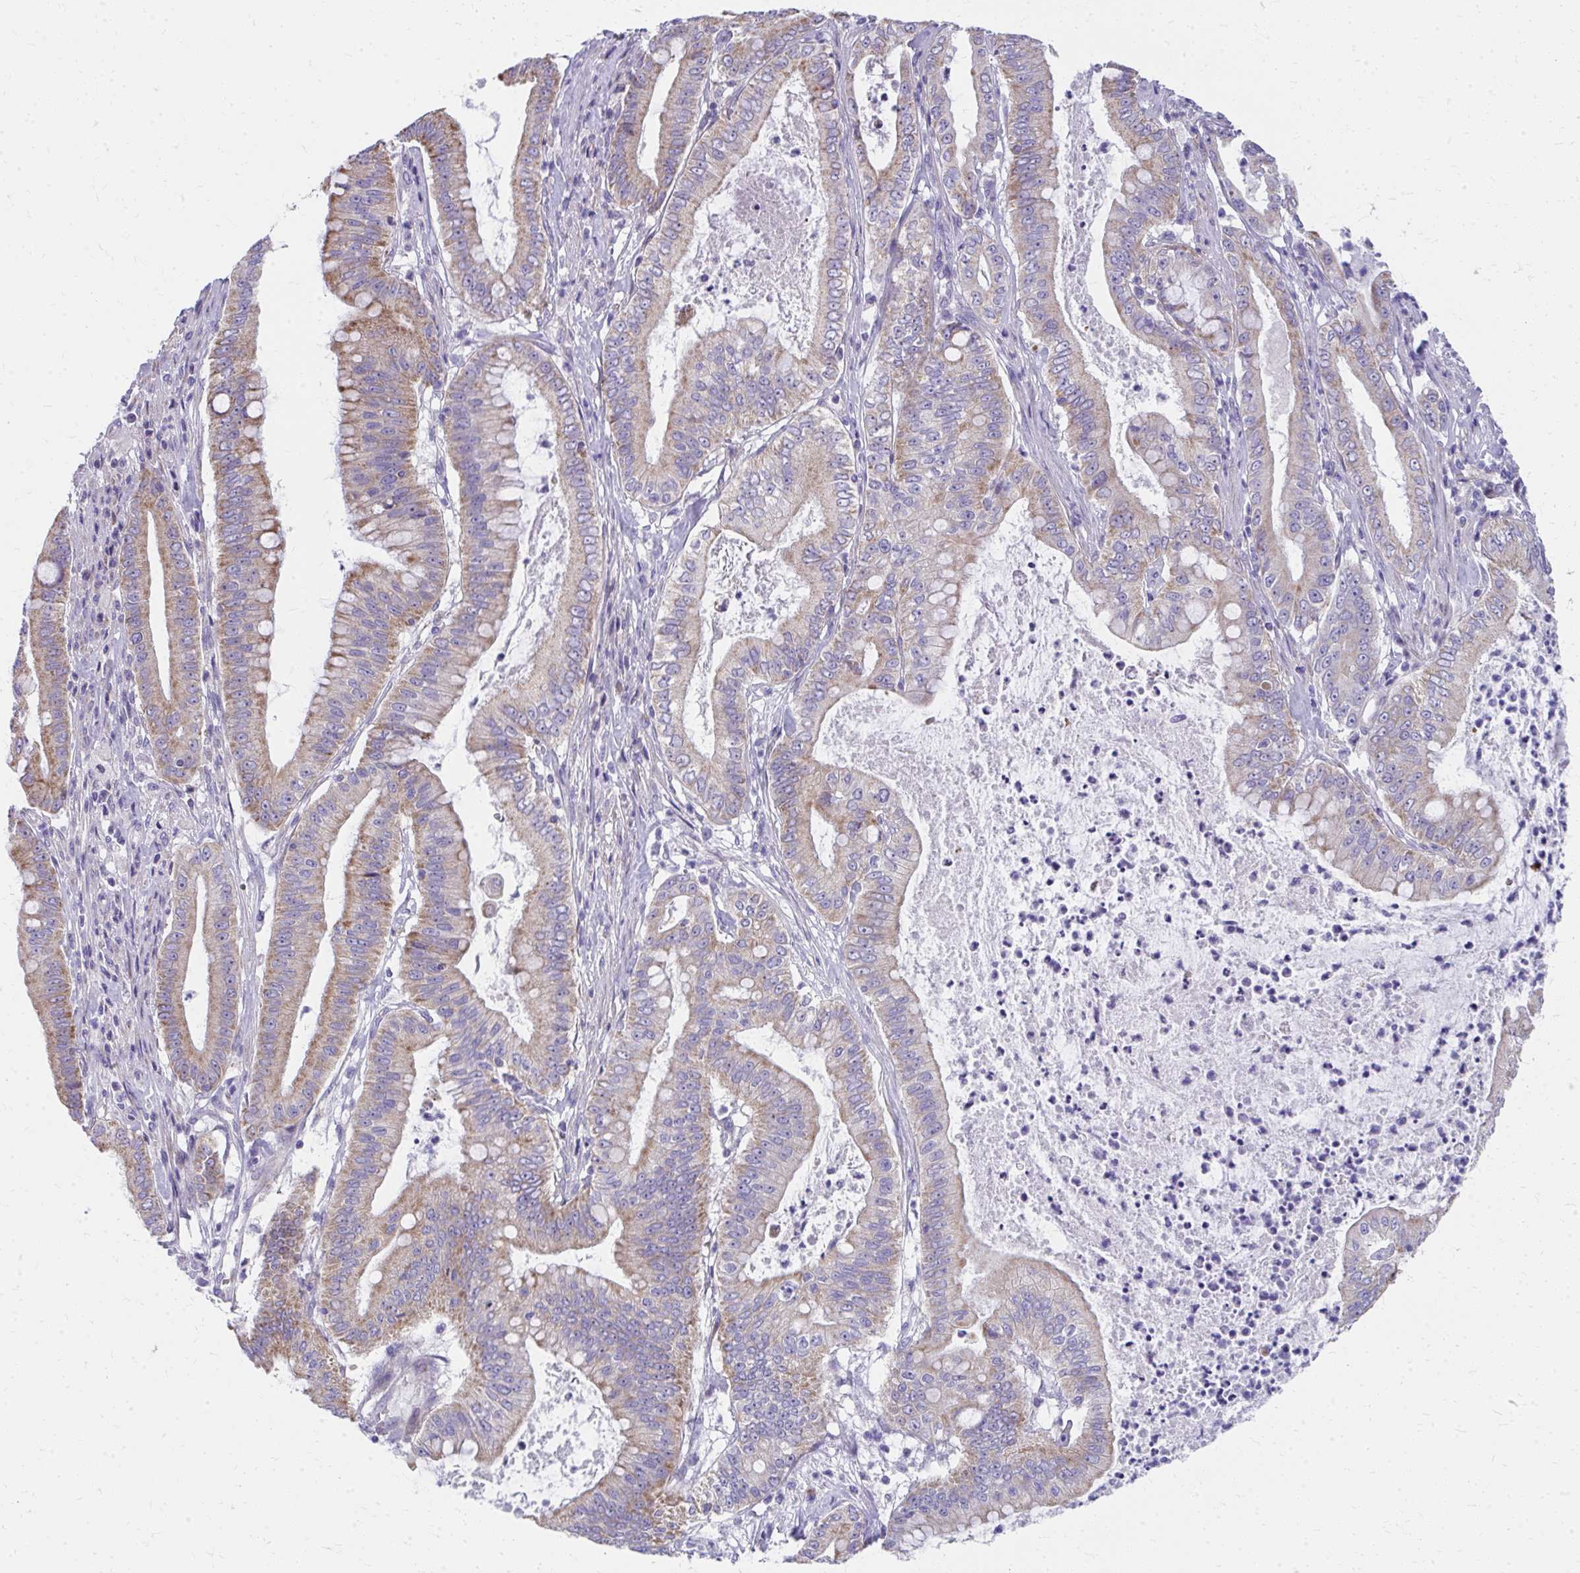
{"staining": {"intensity": "moderate", "quantity": "25%-75%", "location": "cytoplasmic/membranous"}, "tissue": "pancreatic cancer", "cell_type": "Tumor cells", "image_type": "cancer", "snomed": [{"axis": "morphology", "description": "Adenocarcinoma, NOS"}, {"axis": "topography", "description": "Pancreas"}], "caption": "There is medium levels of moderate cytoplasmic/membranous staining in tumor cells of pancreatic adenocarcinoma, as demonstrated by immunohistochemical staining (brown color).", "gene": "IL37", "patient": {"sex": "male", "age": 71}}